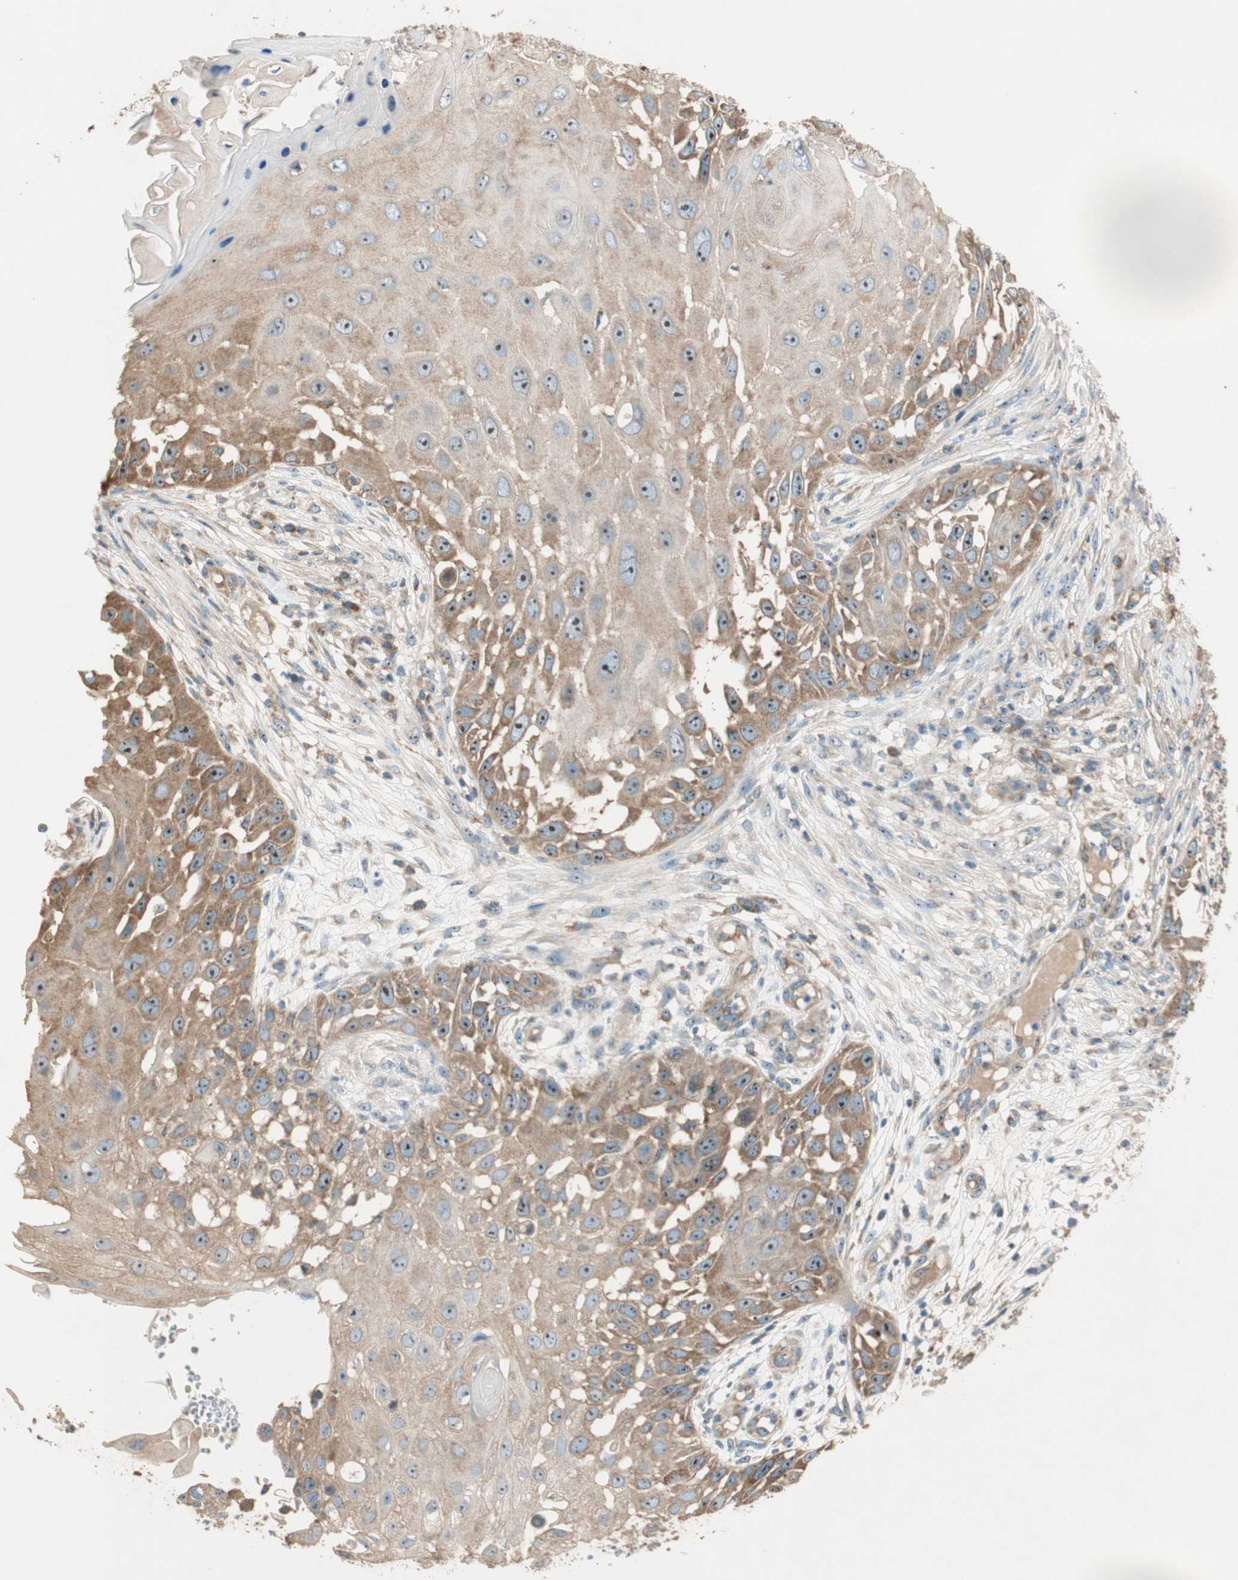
{"staining": {"intensity": "moderate", "quantity": ">75%", "location": "cytoplasmic/membranous,nuclear"}, "tissue": "skin cancer", "cell_type": "Tumor cells", "image_type": "cancer", "snomed": [{"axis": "morphology", "description": "Squamous cell carcinoma, NOS"}, {"axis": "topography", "description": "Skin"}], "caption": "There is medium levels of moderate cytoplasmic/membranous and nuclear positivity in tumor cells of skin cancer, as demonstrated by immunohistochemical staining (brown color).", "gene": "CC2D1A", "patient": {"sex": "female", "age": 44}}